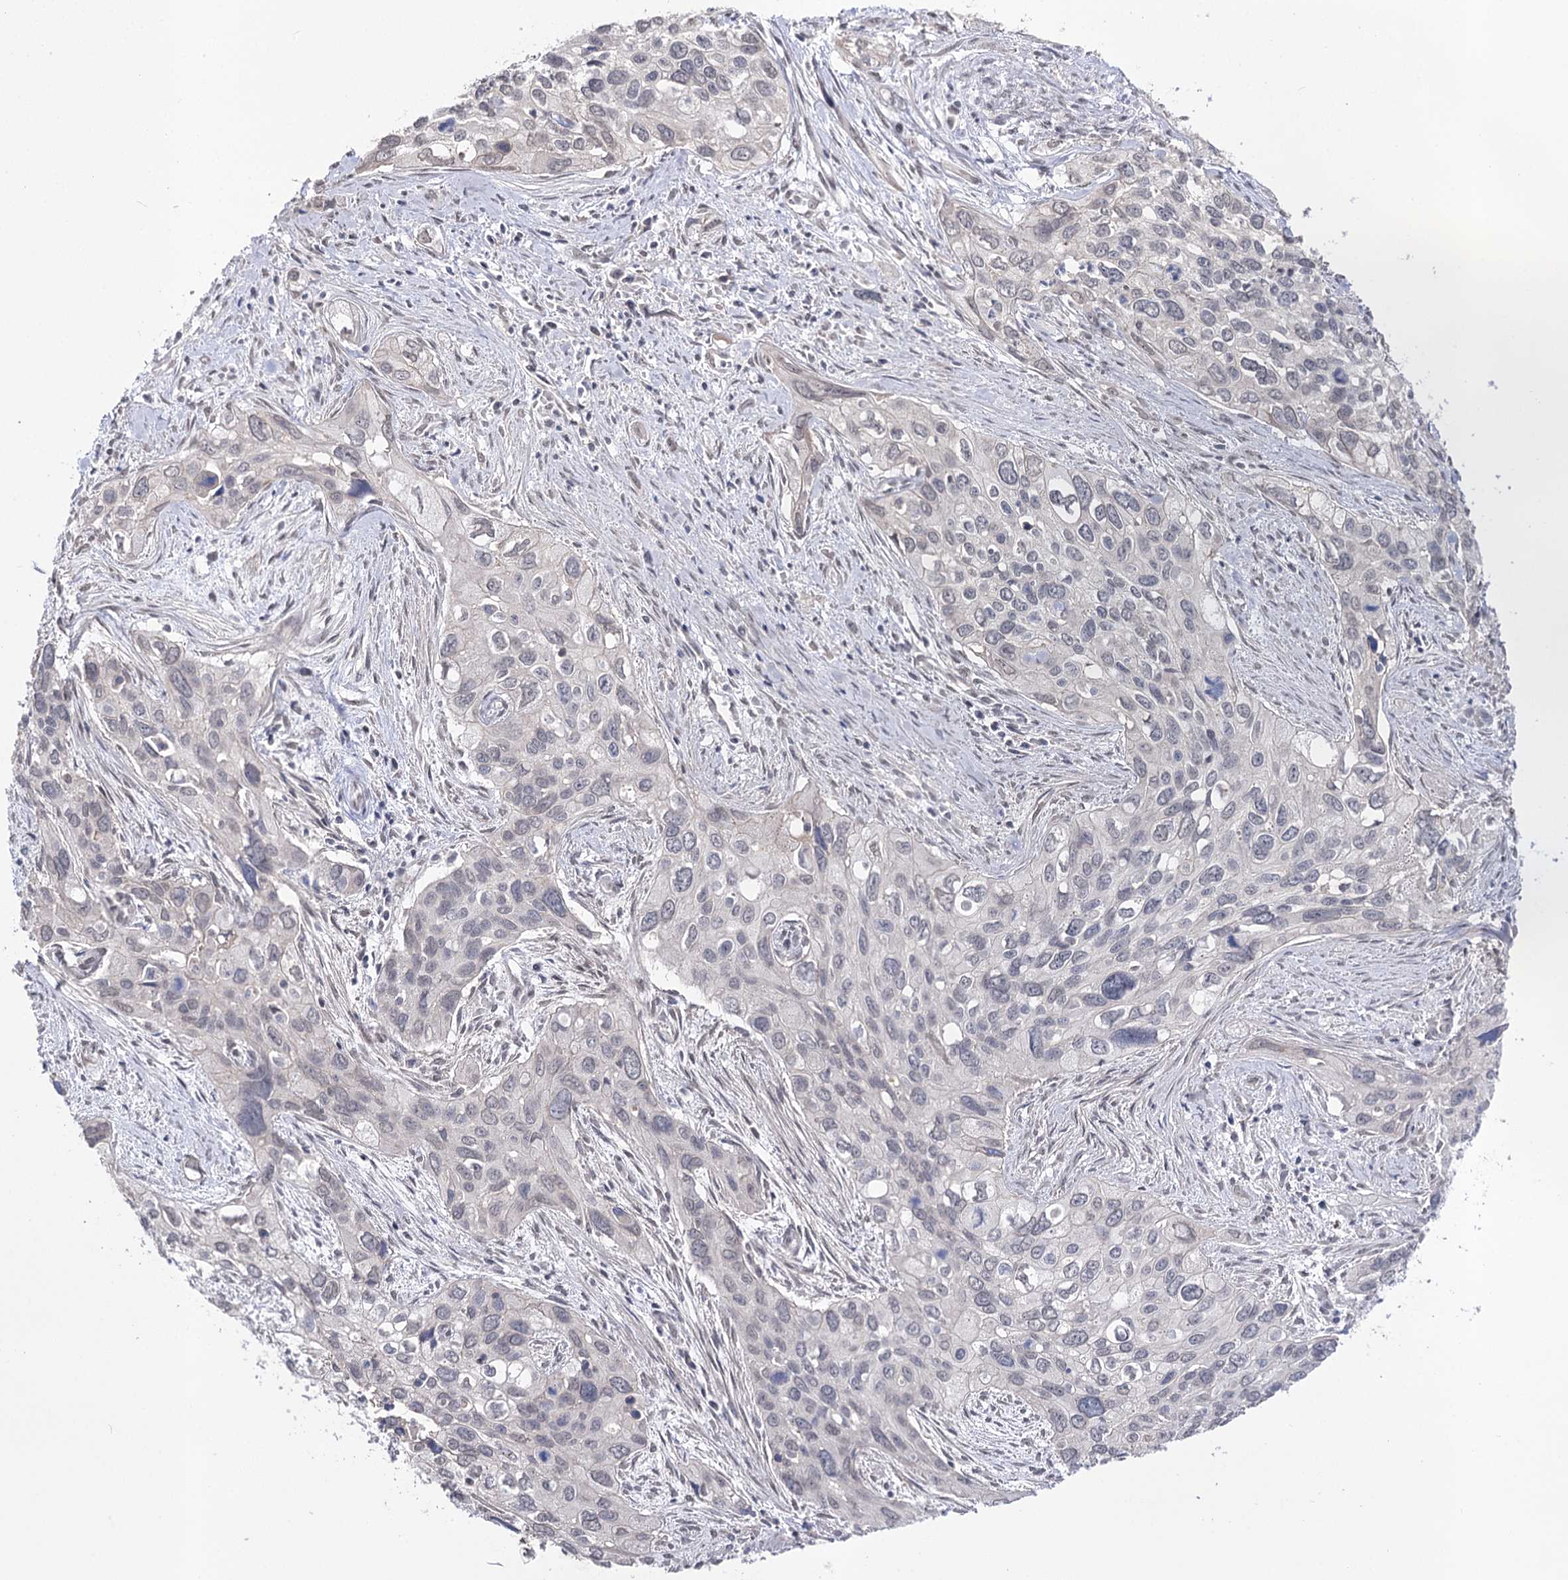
{"staining": {"intensity": "negative", "quantity": "none", "location": "none"}, "tissue": "cervical cancer", "cell_type": "Tumor cells", "image_type": "cancer", "snomed": [{"axis": "morphology", "description": "Squamous cell carcinoma, NOS"}, {"axis": "topography", "description": "Cervix"}], "caption": "Human cervical cancer stained for a protein using IHC reveals no positivity in tumor cells.", "gene": "ATP10B", "patient": {"sex": "female", "age": 55}}